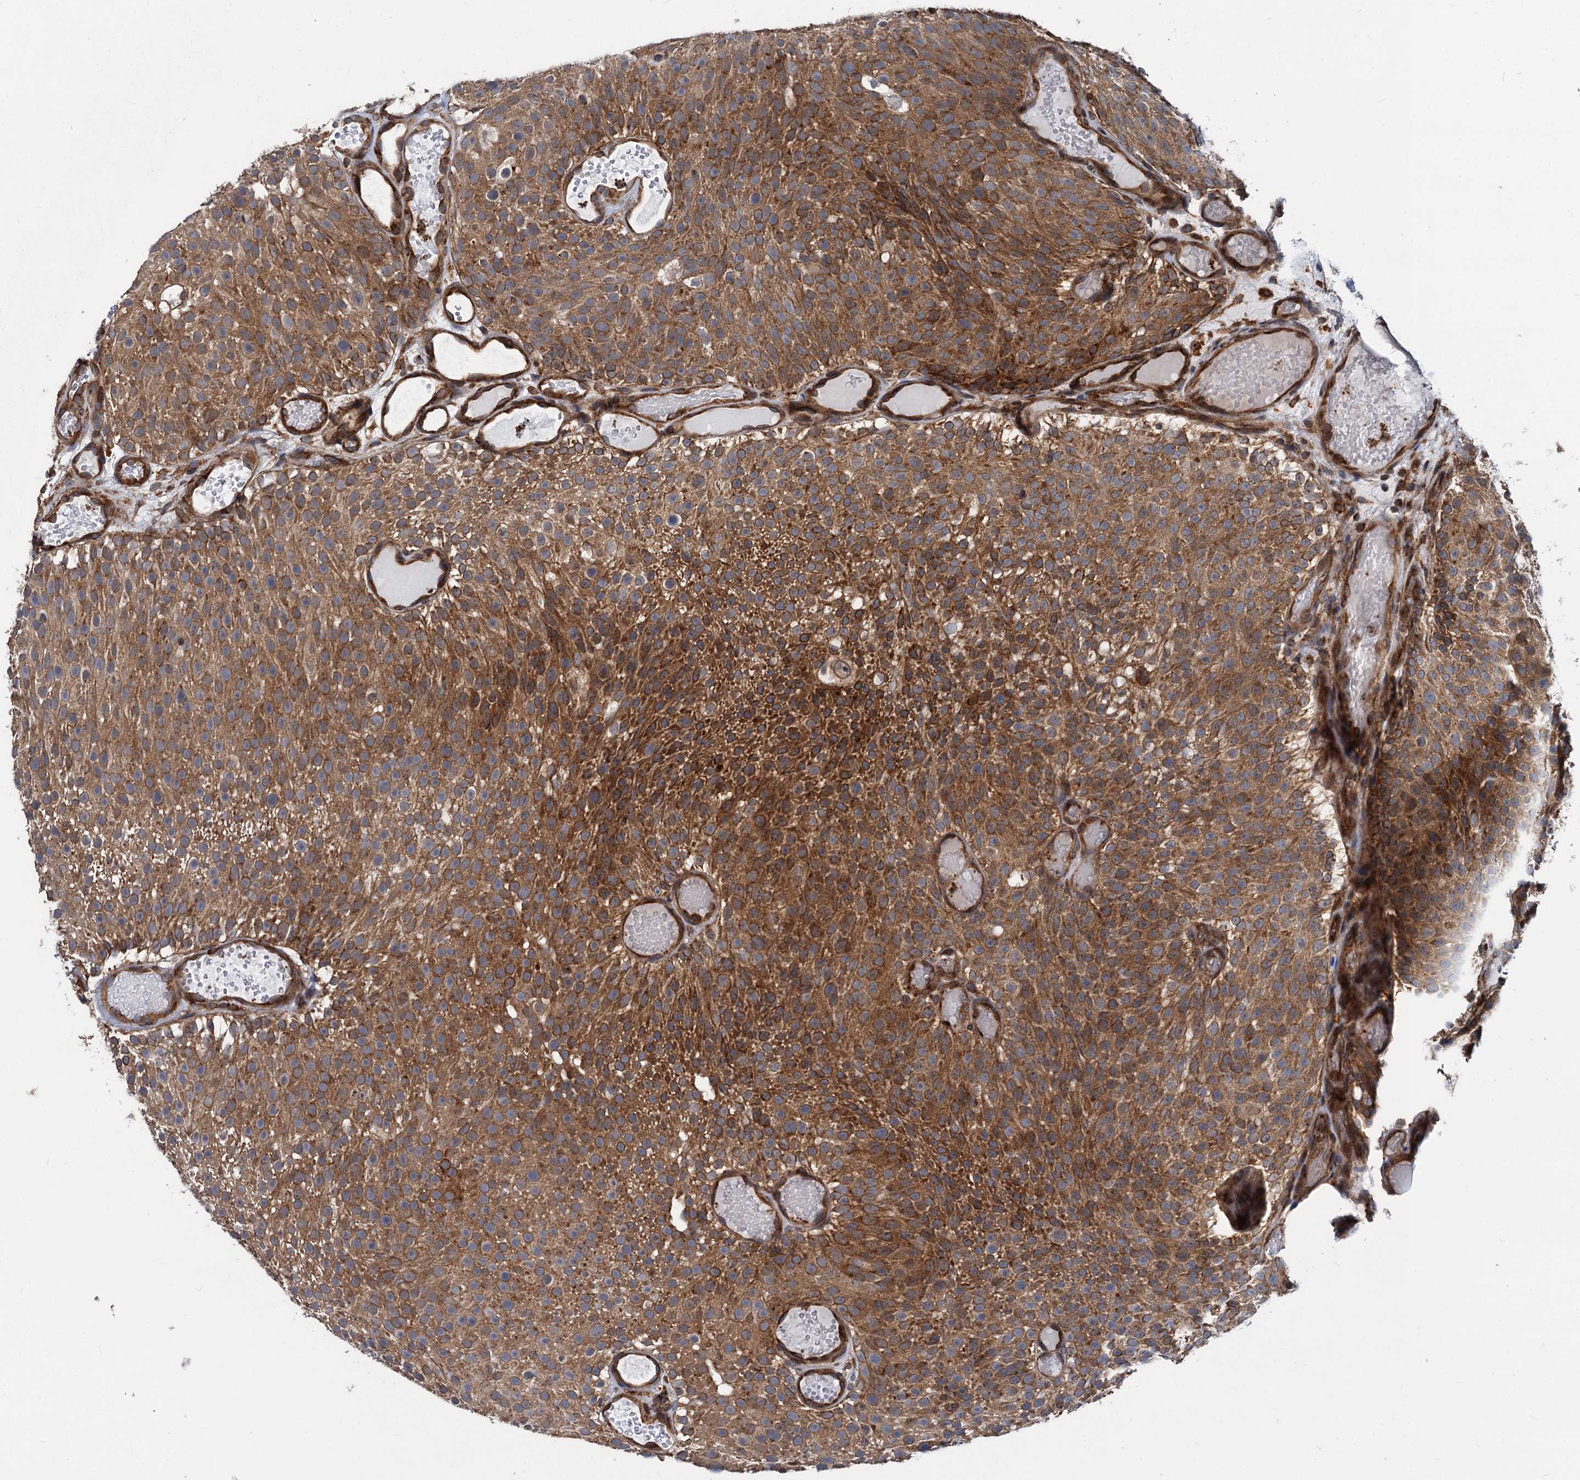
{"staining": {"intensity": "strong", "quantity": ">75%", "location": "cytoplasmic/membranous"}, "tissue": "urothelial cancer", "cell_type": "Tumor cells", "image_type": "cancer", "snomed": [{"axis": "morphology", "description": "Urothelial carcinoma, Low grade"}, {"axis": "topography", "description": "Urinary bladder"}], "caption": "A photomicrograph of human urothelial cancer stained for a protein exhibits strong cytoplasmic/membranous brown staining in tumor cells.", "gene": "STIM1", "patient": {"sex": "male", "age": 78}}